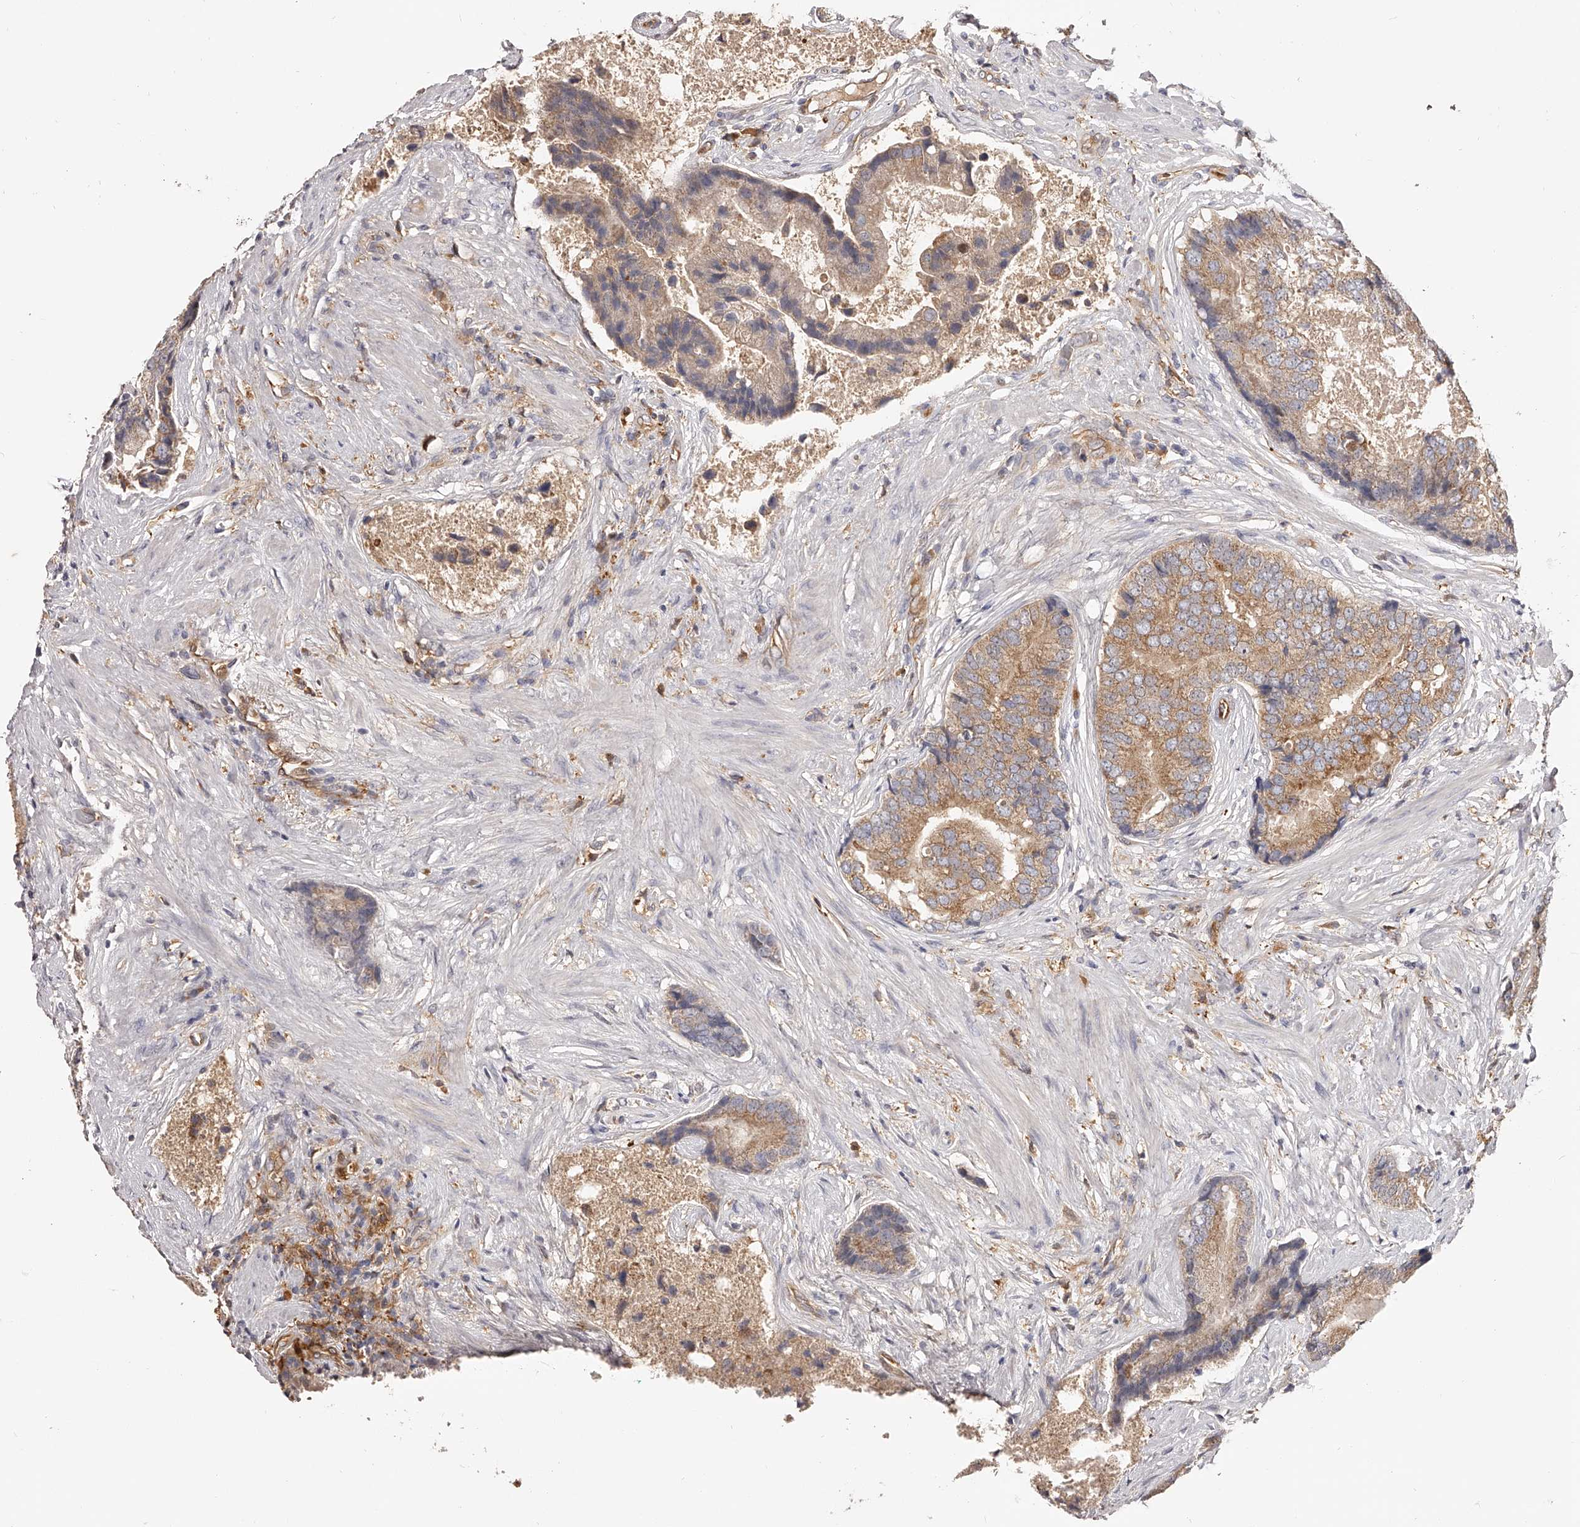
{"staining": {"intensity": "moderate", "quantity": ">75%", "location": "cytoplasmic/membranous"}, "tissue": "prostate cancer", "cell_type": "Tumor cells", "image_type": "cancer", "snomed": [{"axis": "morphology", "description": "Adenocarcinoma, High grade"}, {"axis": "topography", "description": "Prostate"}], "caption": "DAB immunohistochemical staining of prostate cancer demonstrates moderate cytoplasmic/membranous protein staining in about >75% of tumor cells.", "gene": "LAP3", "patient": {"sex": "male", "age": 70}}